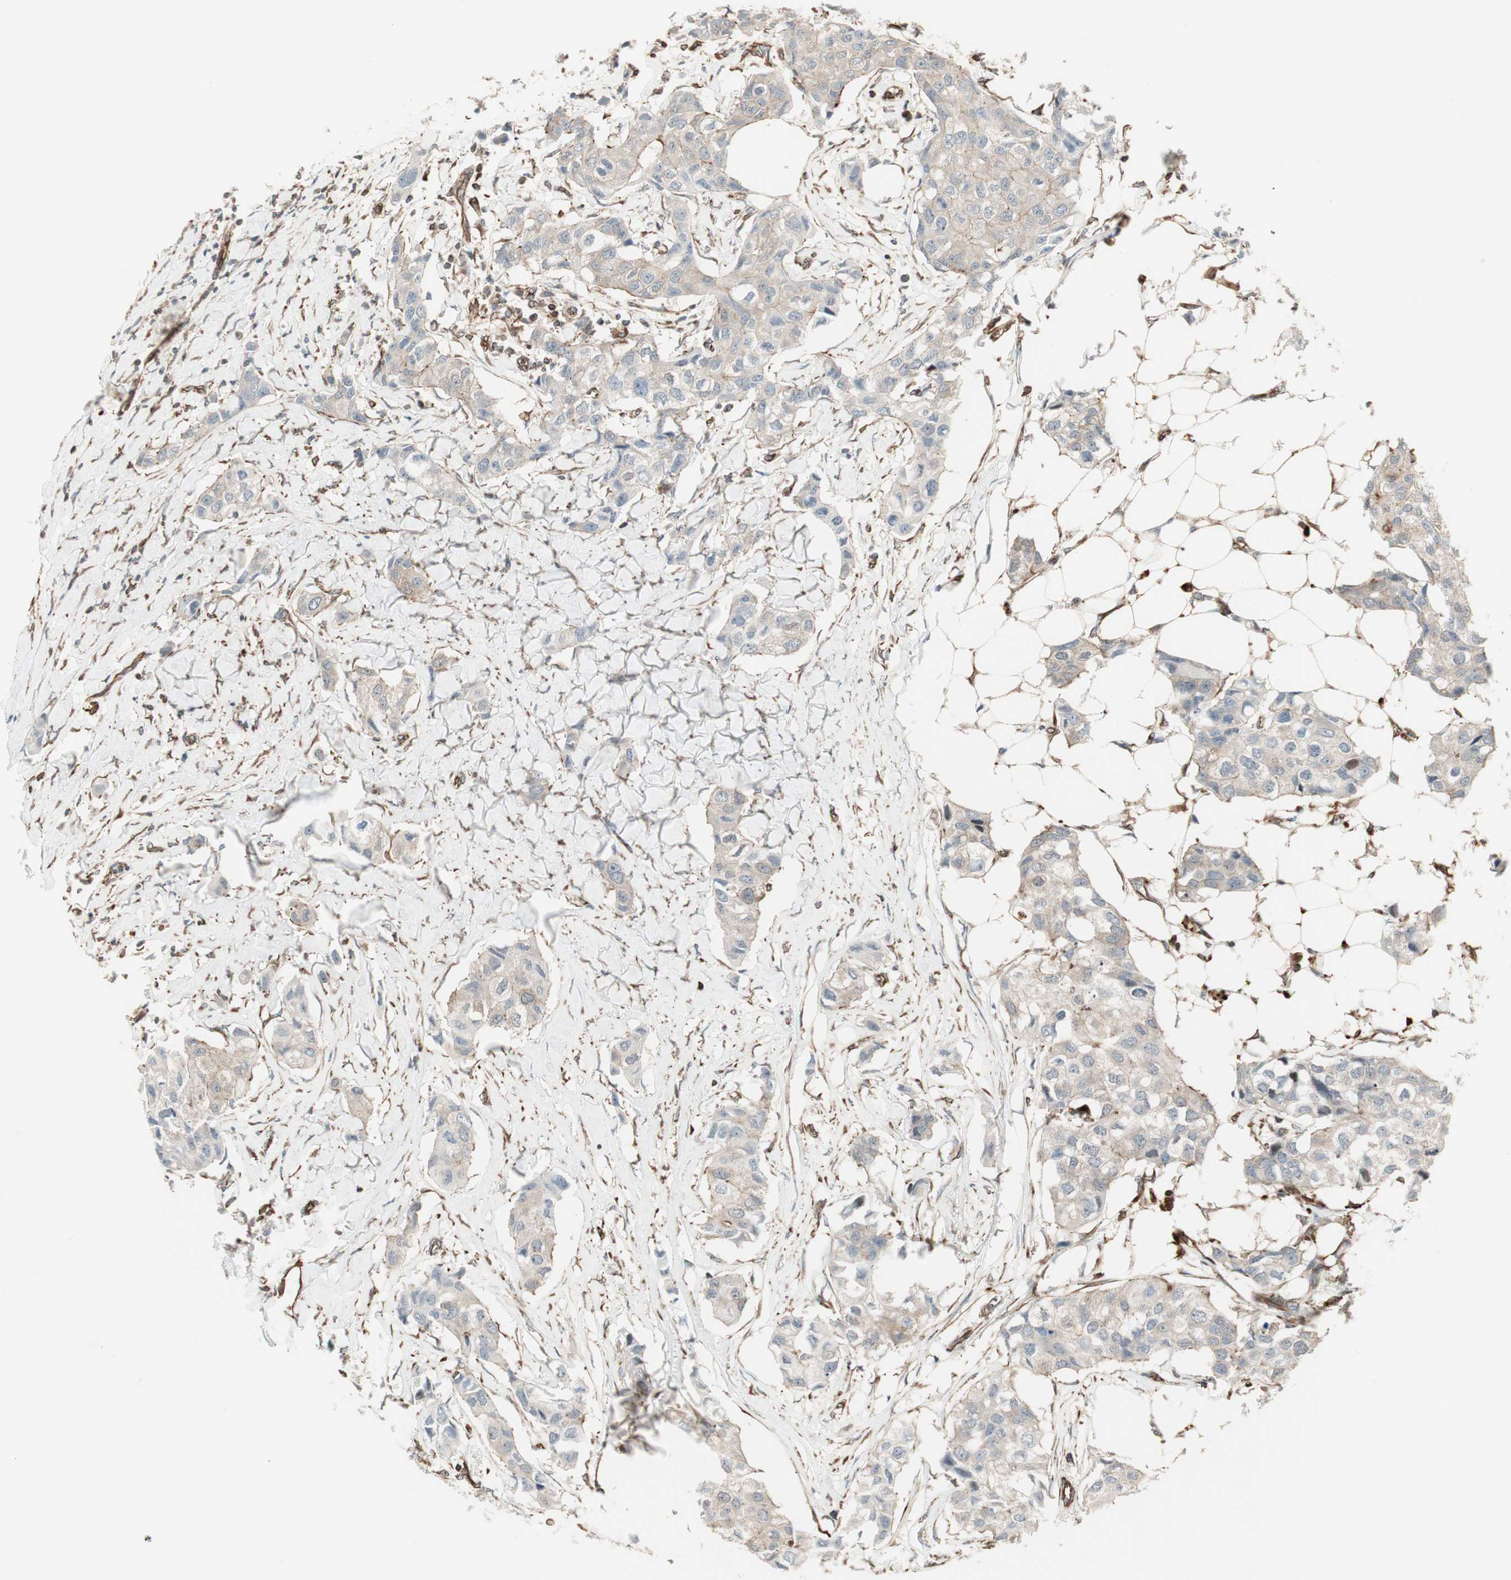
{"staining": {"intensity": "weak", "quantity": ">75%", "location": "cytoplasmic/membranous"}, "tissue": "breast cancer", "cell_type": "Tumor cells", "image_type": "cancer", "snomed": [{"axis": "morphology", "description": "Duct carcinoma"}, {"axis": "topography", "description": "Breast"}], "caption": "Immunohistochemistry (IHC) (DAB (3,3'-diaminobenzidine)) staining of human invasive ductal carcinoma (breast) demonstrates weak cytoplasmic/membranous protein expression in about >75% of tumor cells. Nuclei are stained in blue.", "gene": "MAD2L2", "patient": {"sex": "female", "age": 80}}